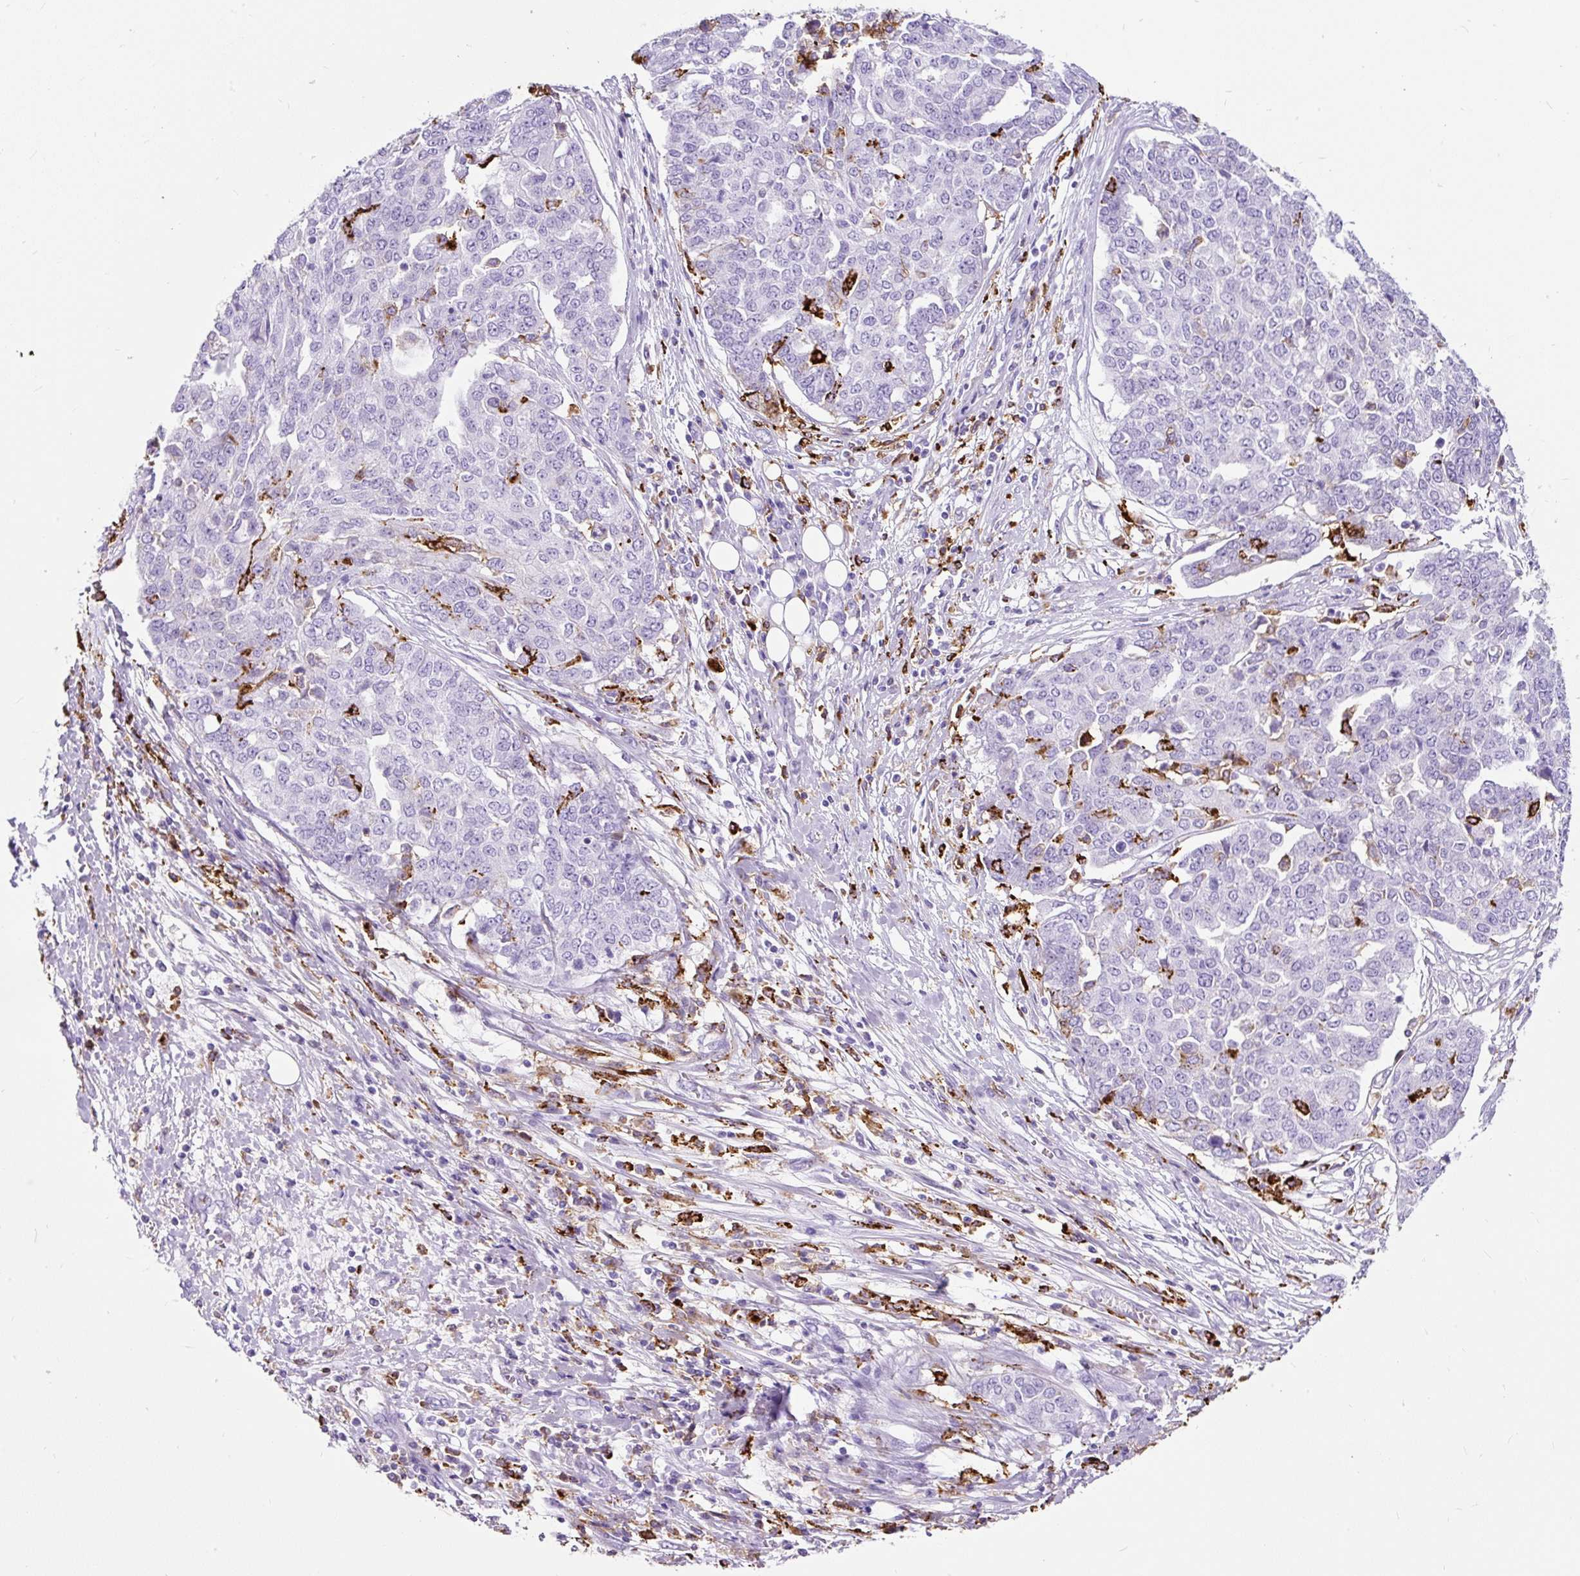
{"staining": {"intensity": "moderate", "quantity": "<25%", "location": "cytoplasmic/membranous"}, "tissue": "ovarian cancer", "cell_type": "Tumor cells", "image_type": "cancer", "snomed": [{"axis": "morphology", "description": "Cystadenocarcinoma, serous, NOS"}, {"axis": "topography", "description": "Soft tissue"}, {"axis": "topography", "description": "Ovary"}], "caption": "This photomicrograph reveals immunohistochemistry staining of ovarian cancer, with low moderate cytoplasmic/membranous staining in about <25% of tumor cells.", "gene": "HLA-DRA", "patient": {"sex": "female", "age": 57}}